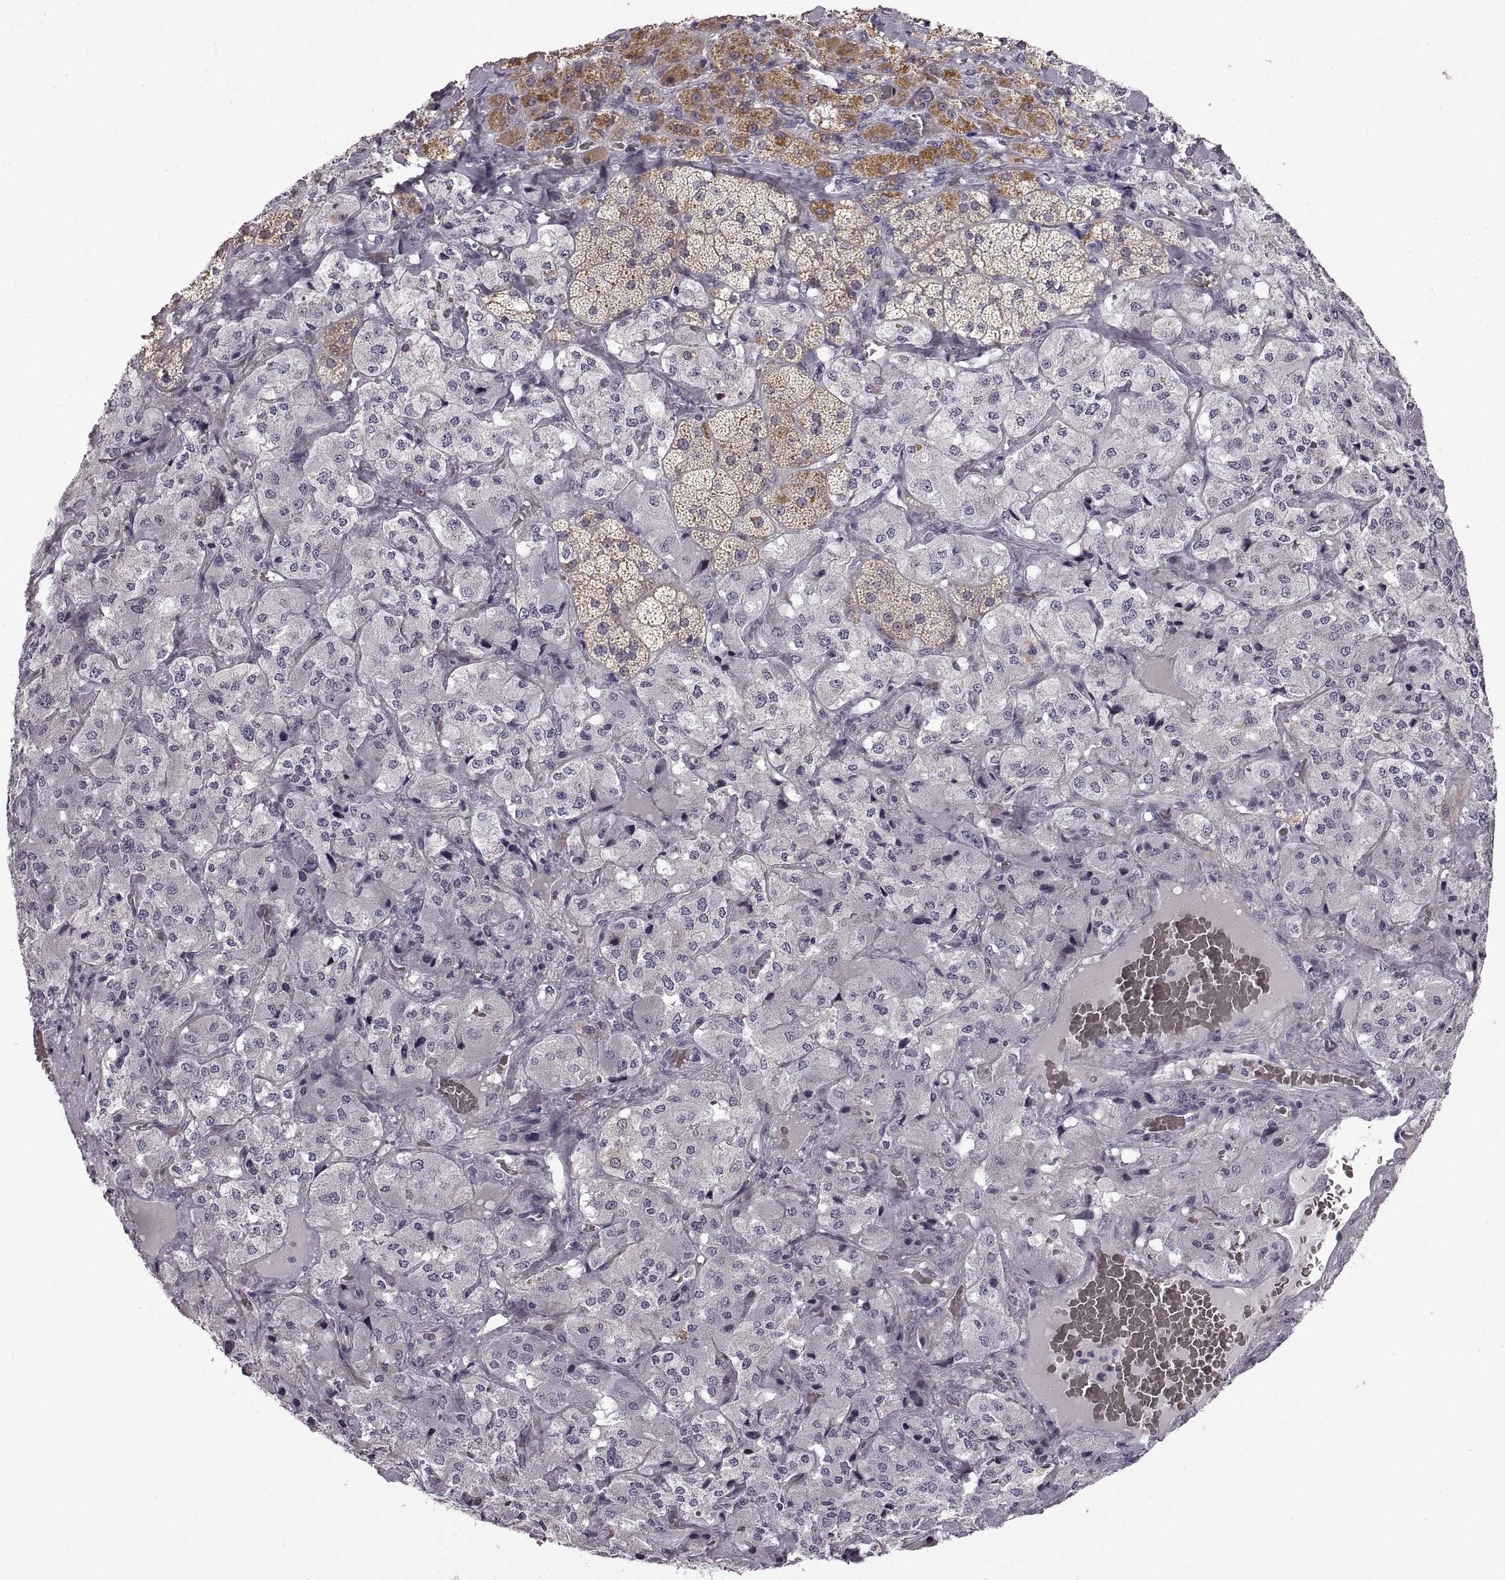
{"staining": {"intensity": "moderate", "quantity": "25%-75%", "location": "cytoplasmic/membranous"}, "tissue": "adrenal gland", "cell_type": "Glandular cells", "image_type": "normal", "snomed": [{"axis": "morphology", "description": "Normal tissue, NOS"}, {"axis": "topography", "description": "Adrenal gland"}], "caption": "Protein analysis of normal adrenal gland displays moderate cytoplasmic/membranous staining in approximately 25%-75% of glandular cells.", "gene": "FAM170A", "patient": {"sex": "male", "age": 57}}